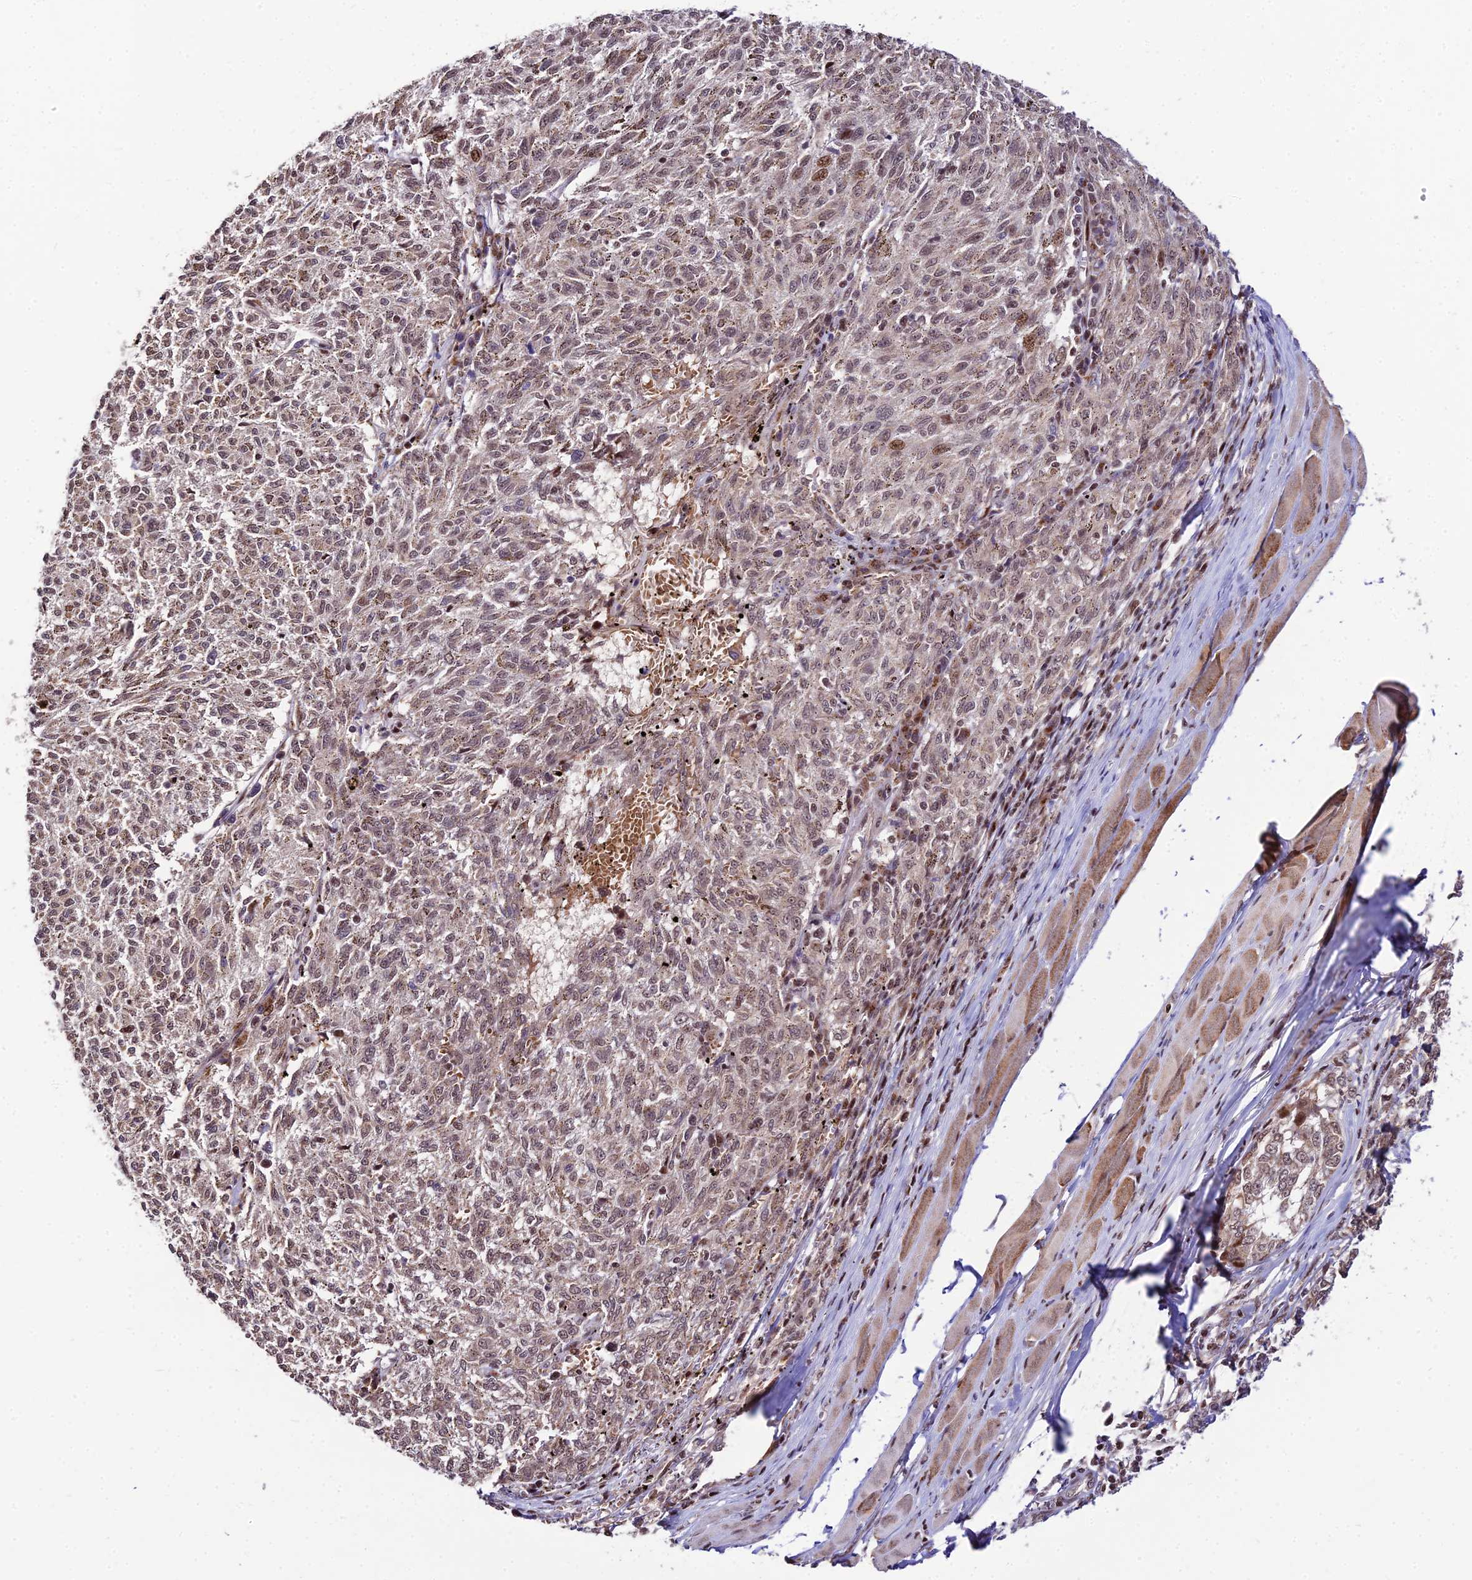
{"staining": {"intensity": "weak", "quantity": ">75%", "location": "nuclear"}, "tissue": "melanoma", "cell_type": "Tumor cells", "image_type": "cancer", "snomed": [{"axis": "morphology", "description": "Malignant melanoma, NOS"}, {"axis": "topography", "description": "Skin"}], "caption": "The photomicrograph reveals a brown stain indicating the presence of a protein in the nuclear of tumor cells in malignant melanoma.", "gene": "CIB3", "patient": {"sex": "female", "age": 72}}